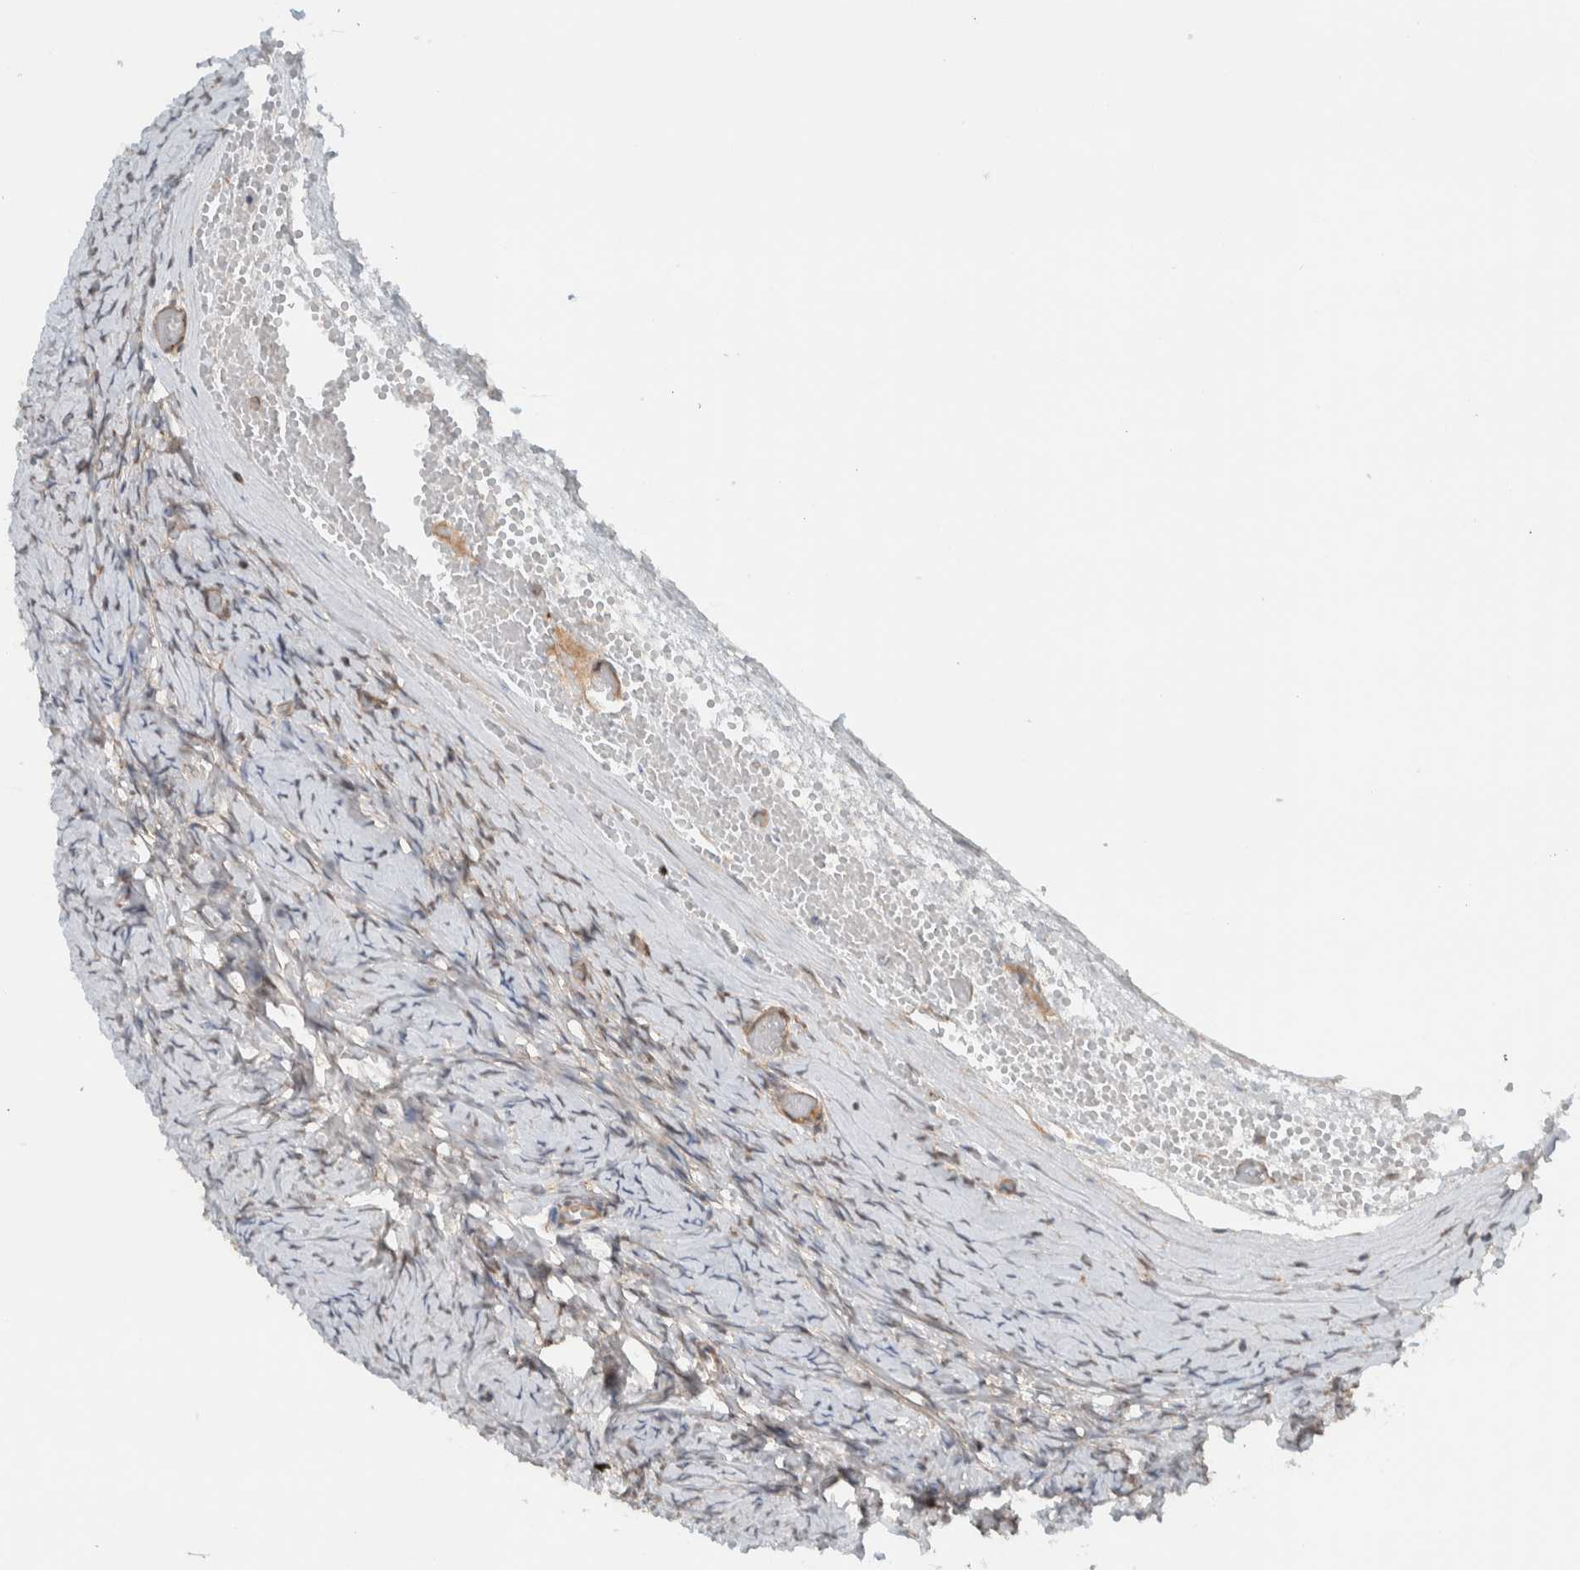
{"staining": {"intensity": "weak", "quantity": "<25%", "location": "cytoplasmic/membranous"}, "tissue": "ovary", "cell_type": "Follicle cells", "image_type": "normal", "snomed": [{"axis": "morphology", "description": "Normal tissue, NOS"}, {"axis": "topography", "description": "Ovary"}], "caption": "There is no significant positivity in follicle cells of ovary. Nuclei are stained in blue.", "gene": "KLHL6", "patient": {"sex": "female", "age": 27}}